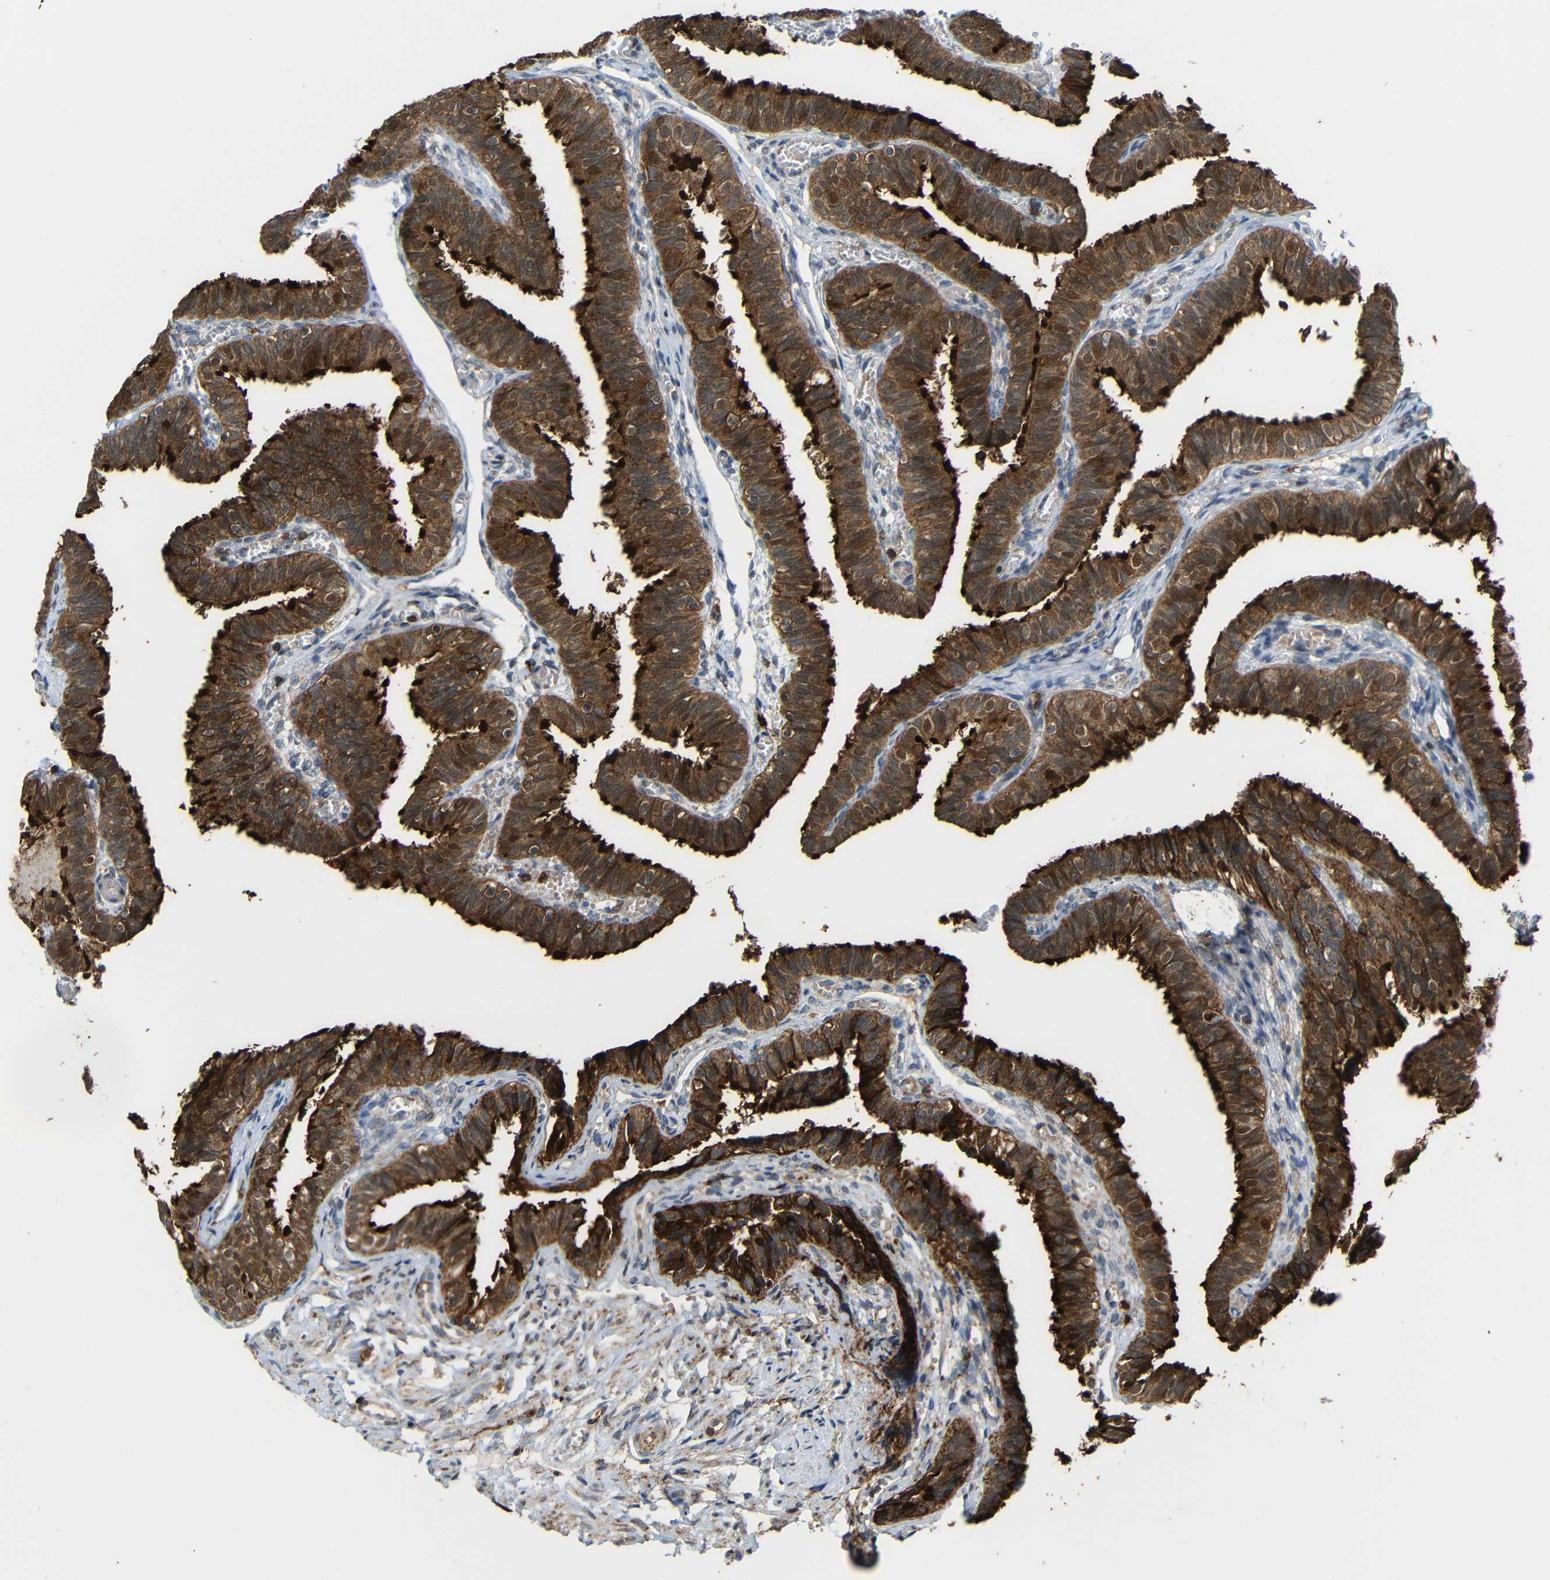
{"staining": {"intensity": "strong", "quantity": ">75%", "location": "cytoplasmic/membranous"}, "tissue": "fallopian tube", "cell_type": "Glandular cells", "image_type": "normal", "snomed": [{"axis": "morphology", "description": "Normal tissue, NOS"}, {"axis": "topography", "description": "Fallopian tube"}], "caption": "Brown immunohistochemical staining in unremarkable human fallopian tube exhibits strong cytoplasmic/membranous expression in approximately >75% of glandular cells.", "gene": "C1GALT1", "patient": {"sex": "female", "age": 46}}